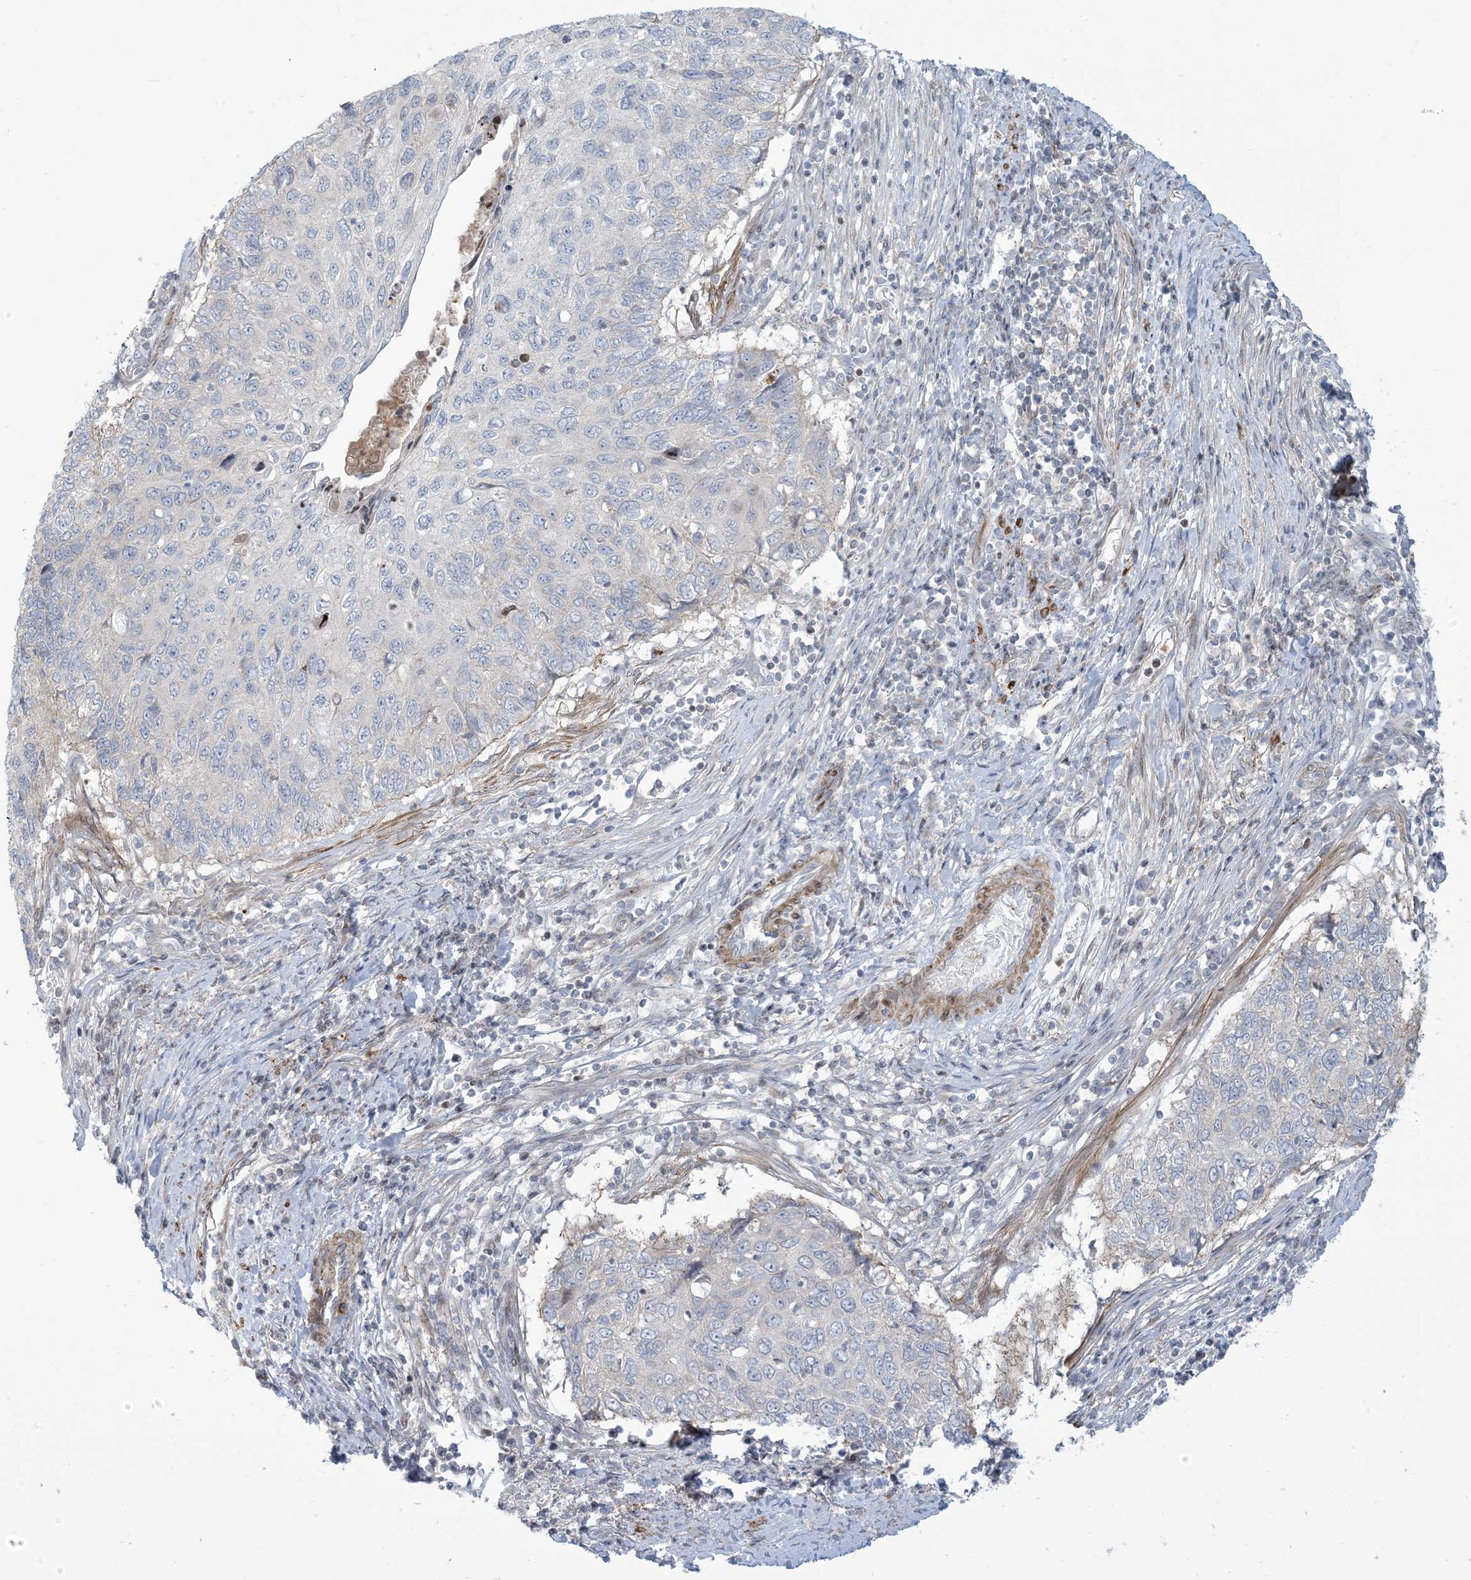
{"staining": {"intensity": "negative", "quantity": "none", "location": "none"}, "tissue": "cervical cancer", "cell_type": "Tumor cells", "image_type": "cancer", "snomed": [{"axis": "morphology", "description": "Squamous cell carcinoma, NOS"}, {"axis": "topography", "description": "Cervix"}], "caption": "Cervical squamous cell carcinoma was stained to show a protein in brown. There is no significant expression in tumor cells.", "gene": "AFTPH", "patient": {"sex": "female", "age": 70}}